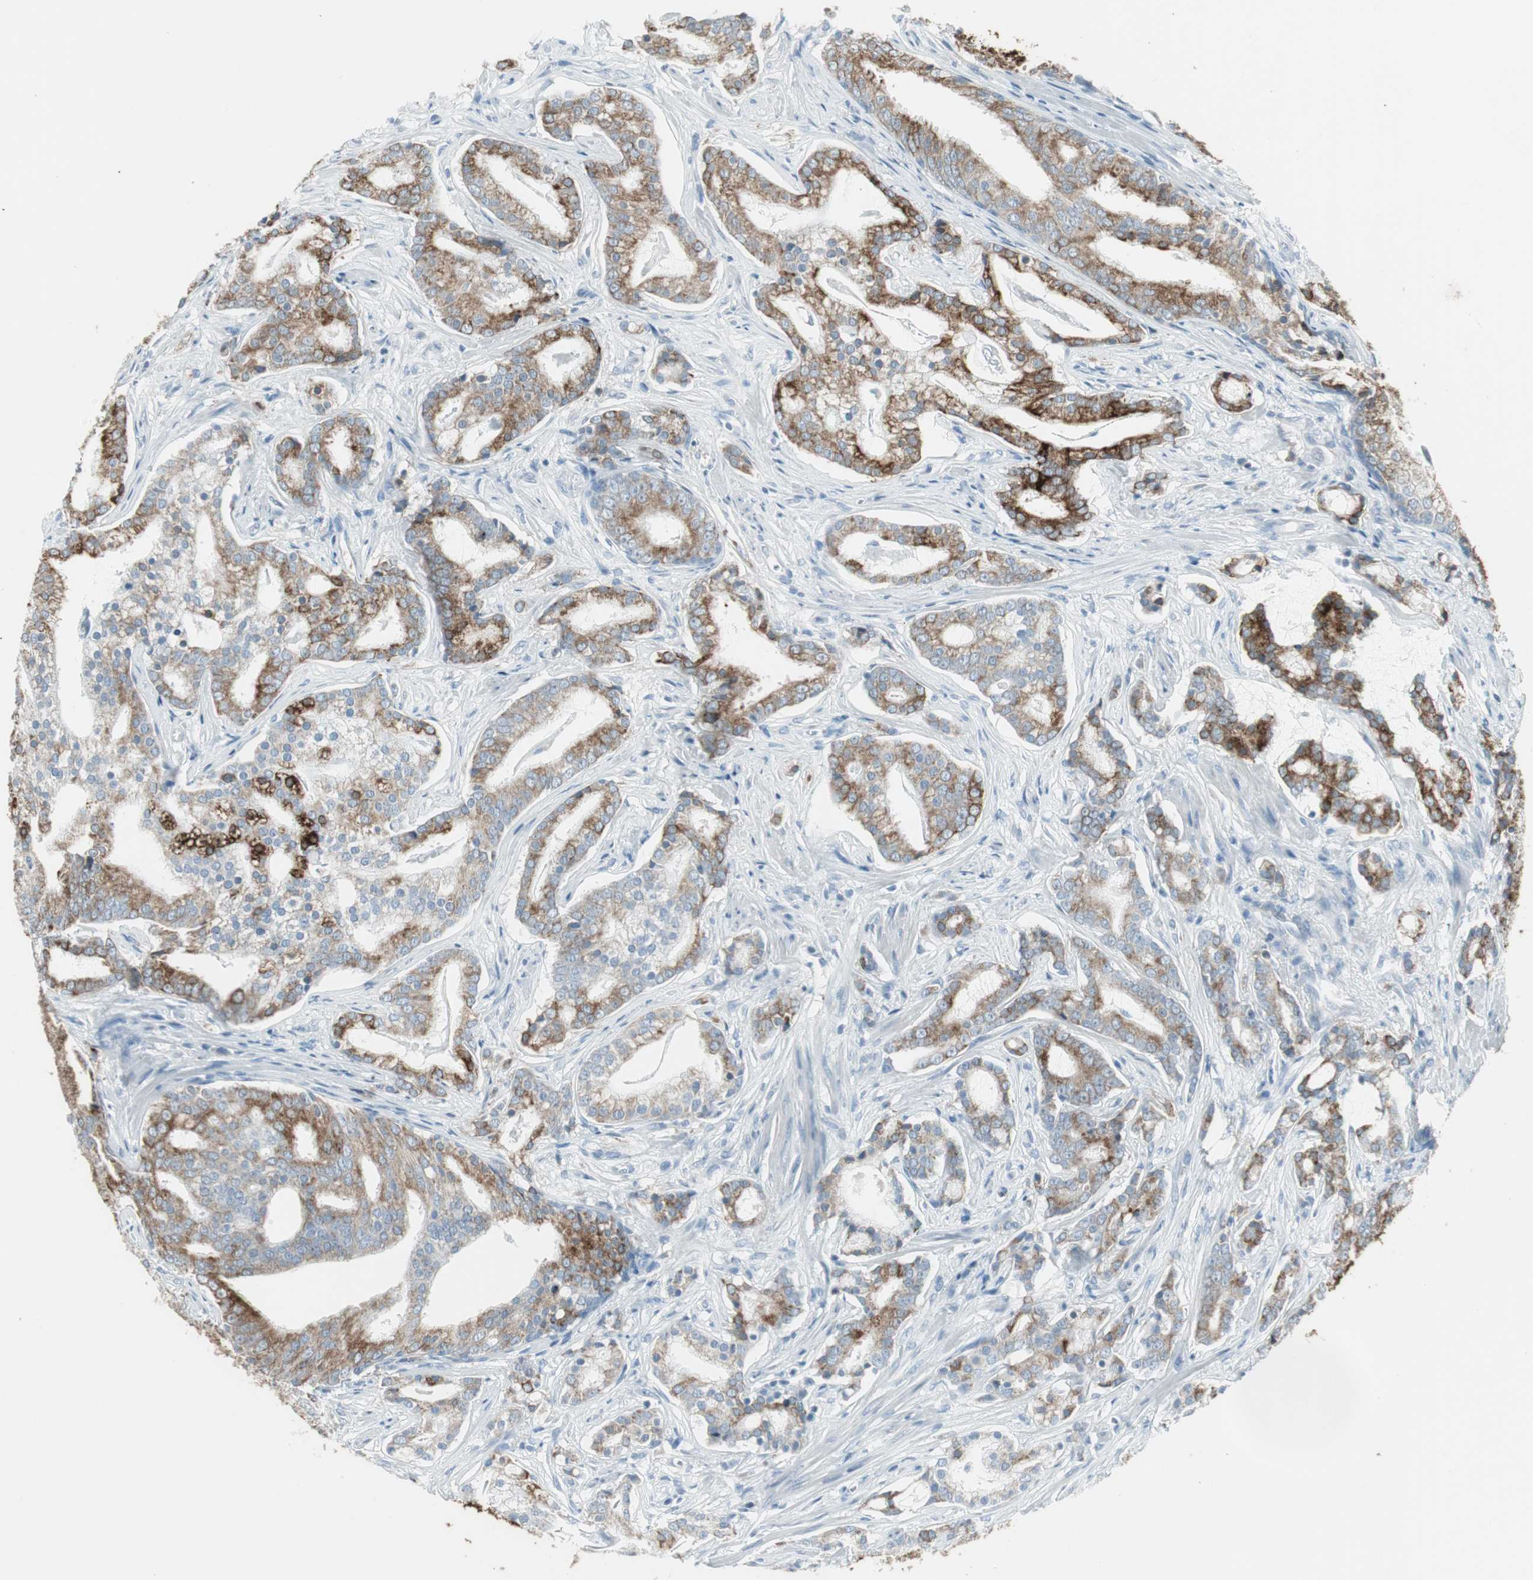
{"staining": {"intensity": "moderate", "quantity": "25%-75%", "location": "cytoplasmic/membranous"}, "tissue": "prostate cancer", "cell_type": "Tumor cells", "image_type": "cancer", "snomed": [{"axis": "morphology", "description": "Adenocarcinoma, Low grade"}, {"axis": "topography", "description": "Prostate"}], "caption": "Immunohistochemistry image of prostate adenocarcinoma (low-grade) stained for a protein (brown), which demonstrates medium levels of moderate cytoplasmic/membranous expression in approximately 25%-75% of tumor cells.", "gene": "AGR2", "patient": {"sex": "male", "age": 58}}